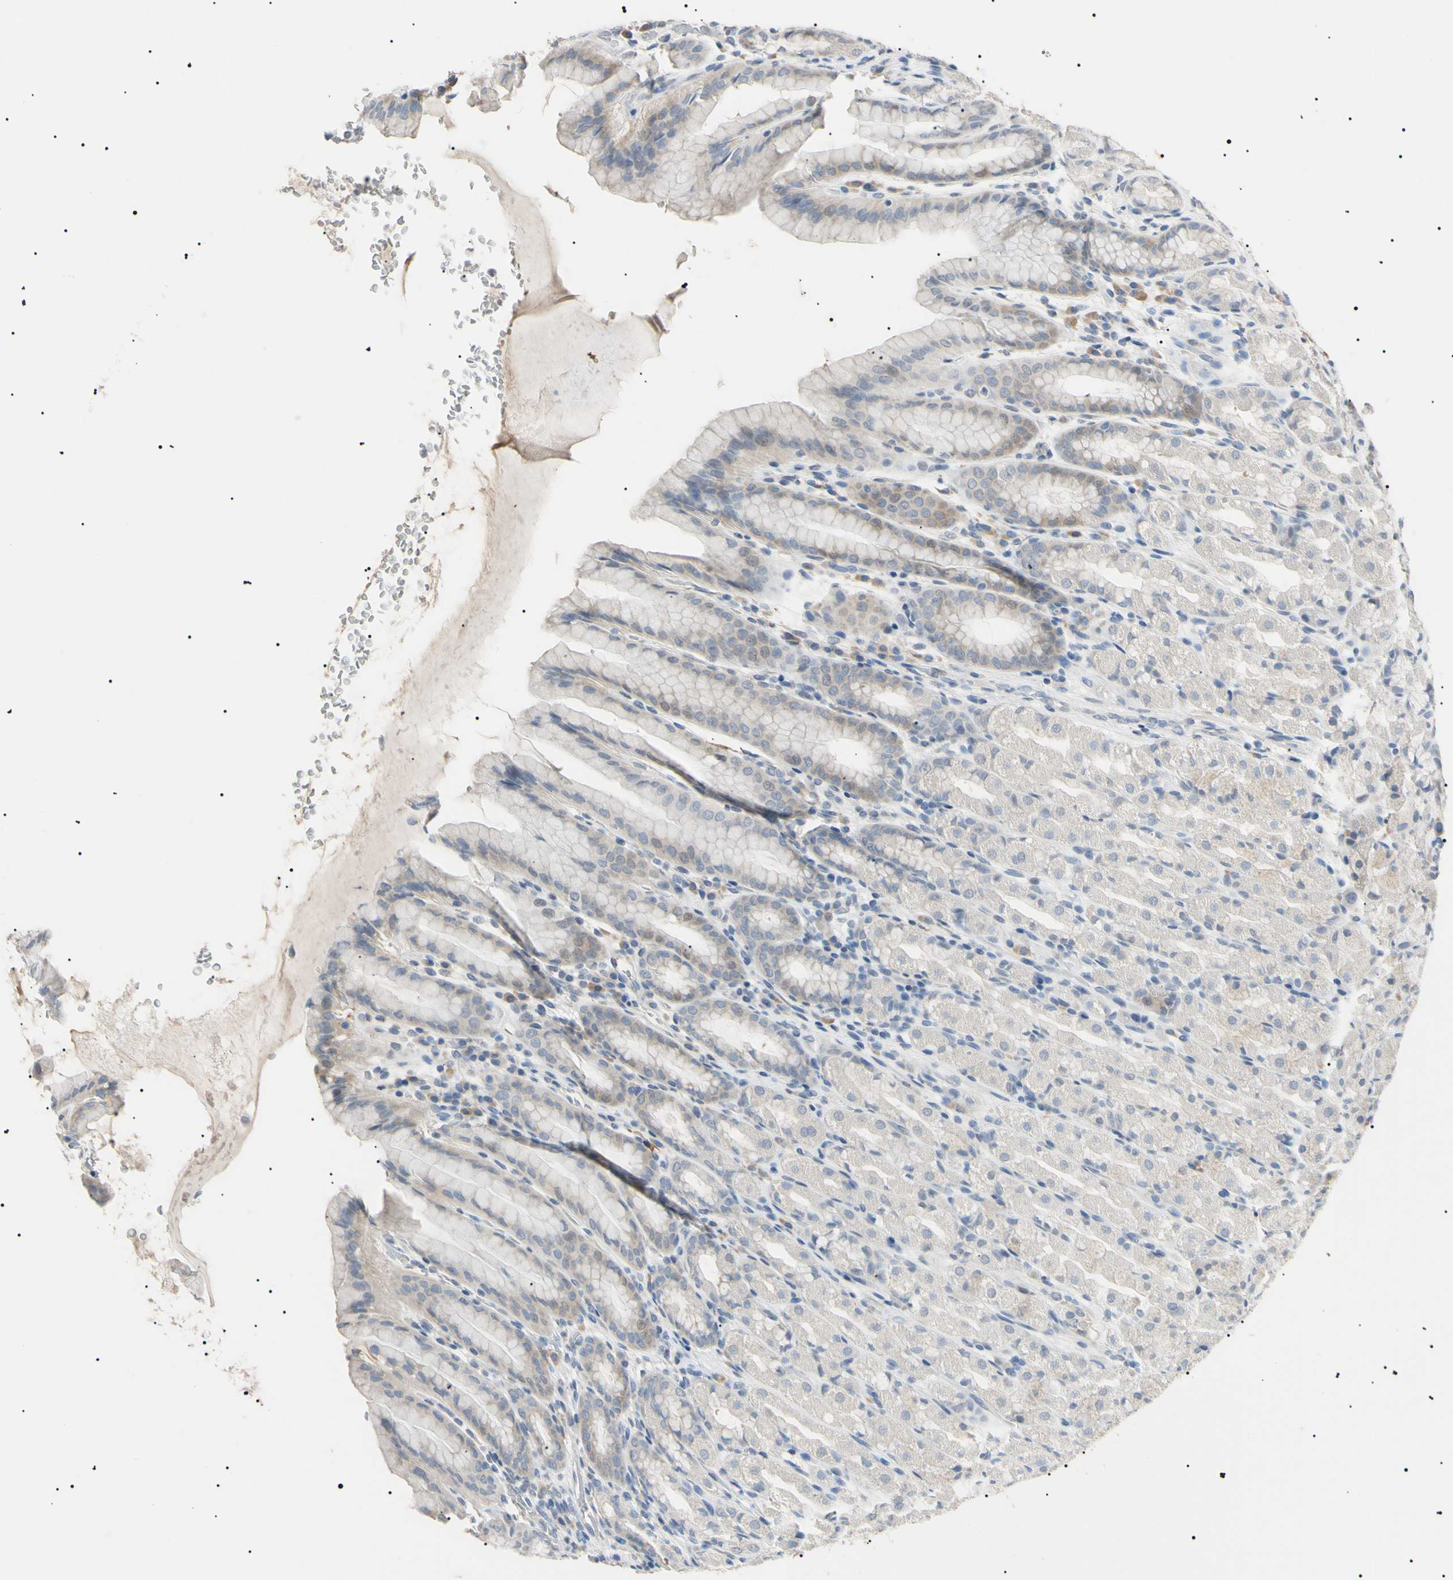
{"staining": {"intensity": "weak", "quantity": "25%-75%", "location": "cytoplasmic/membranous"}, "tissue": "stomach", "cell_type": "Glandular cells", "image_type": "normal", "snomed": [{"axis": "morphology", "description": "Normal tissue, NOS"}, {"axis": "topography", "description": "Stomach, upper"}], "caption": "Stomach stained for a protein (brown) displays weak cytoplasmic/membranous positive expression in about 25%-75% of glandular cells.", "gene": "CGB3", "patient": {"sex": "male", "age": 68}}